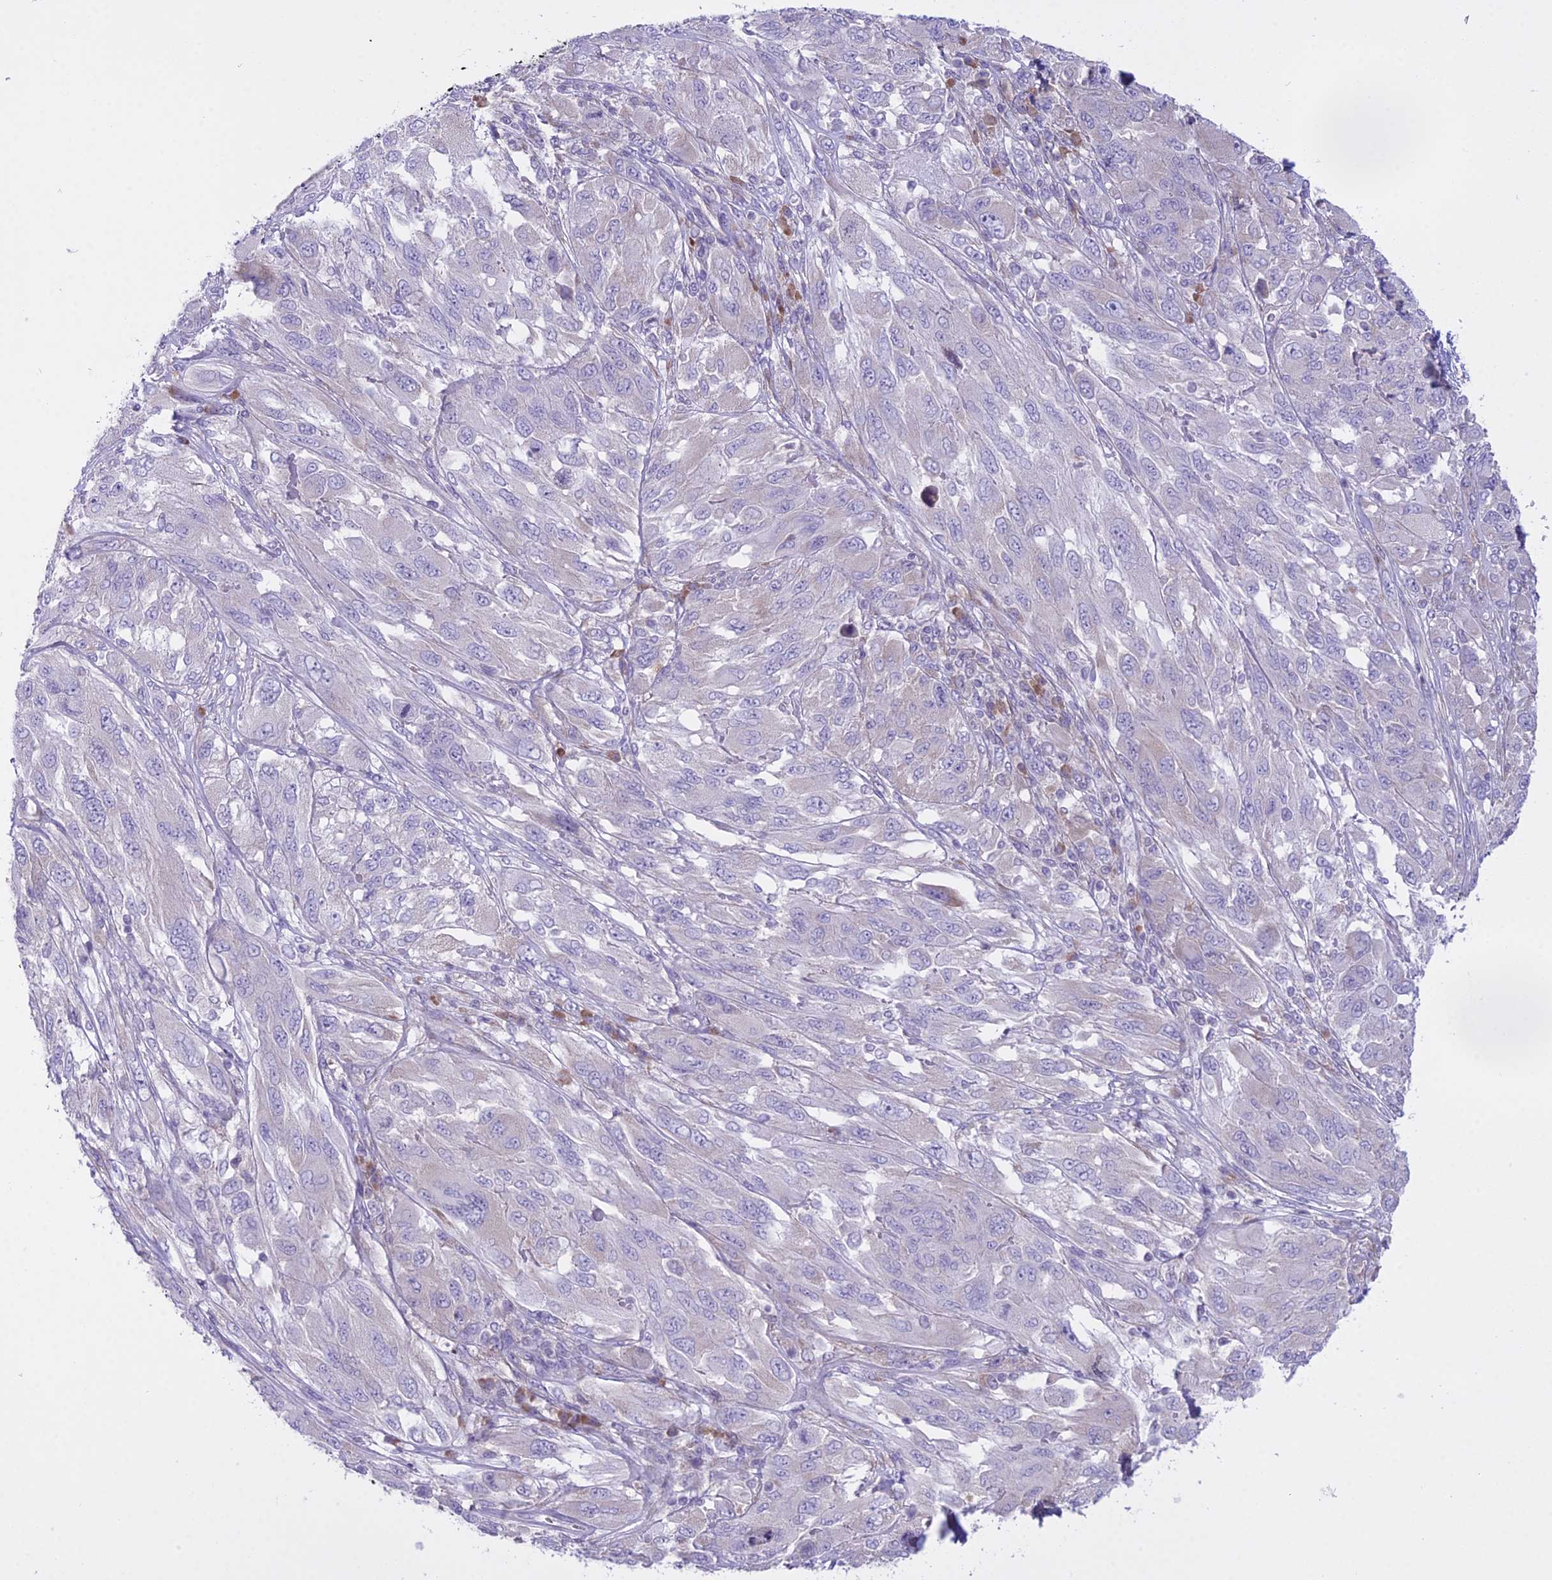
{"staining": {"intensity": "negative", "quantity": "none", "location": "none"}, "tissue": "melanoma", "cell_type": "Tumor cells", "image_type": "cancer", "snomed": [{"axis": "morphology", "description": "Malignant melanoma, NOS"}, {"axis": "topography", "description": "Skin"}], "caption": "A micrograph of human malignant melanoma is negative for staining in tumor cells.", "gene": "RPS26", "patient": {"sex": "female", "age": 91}}